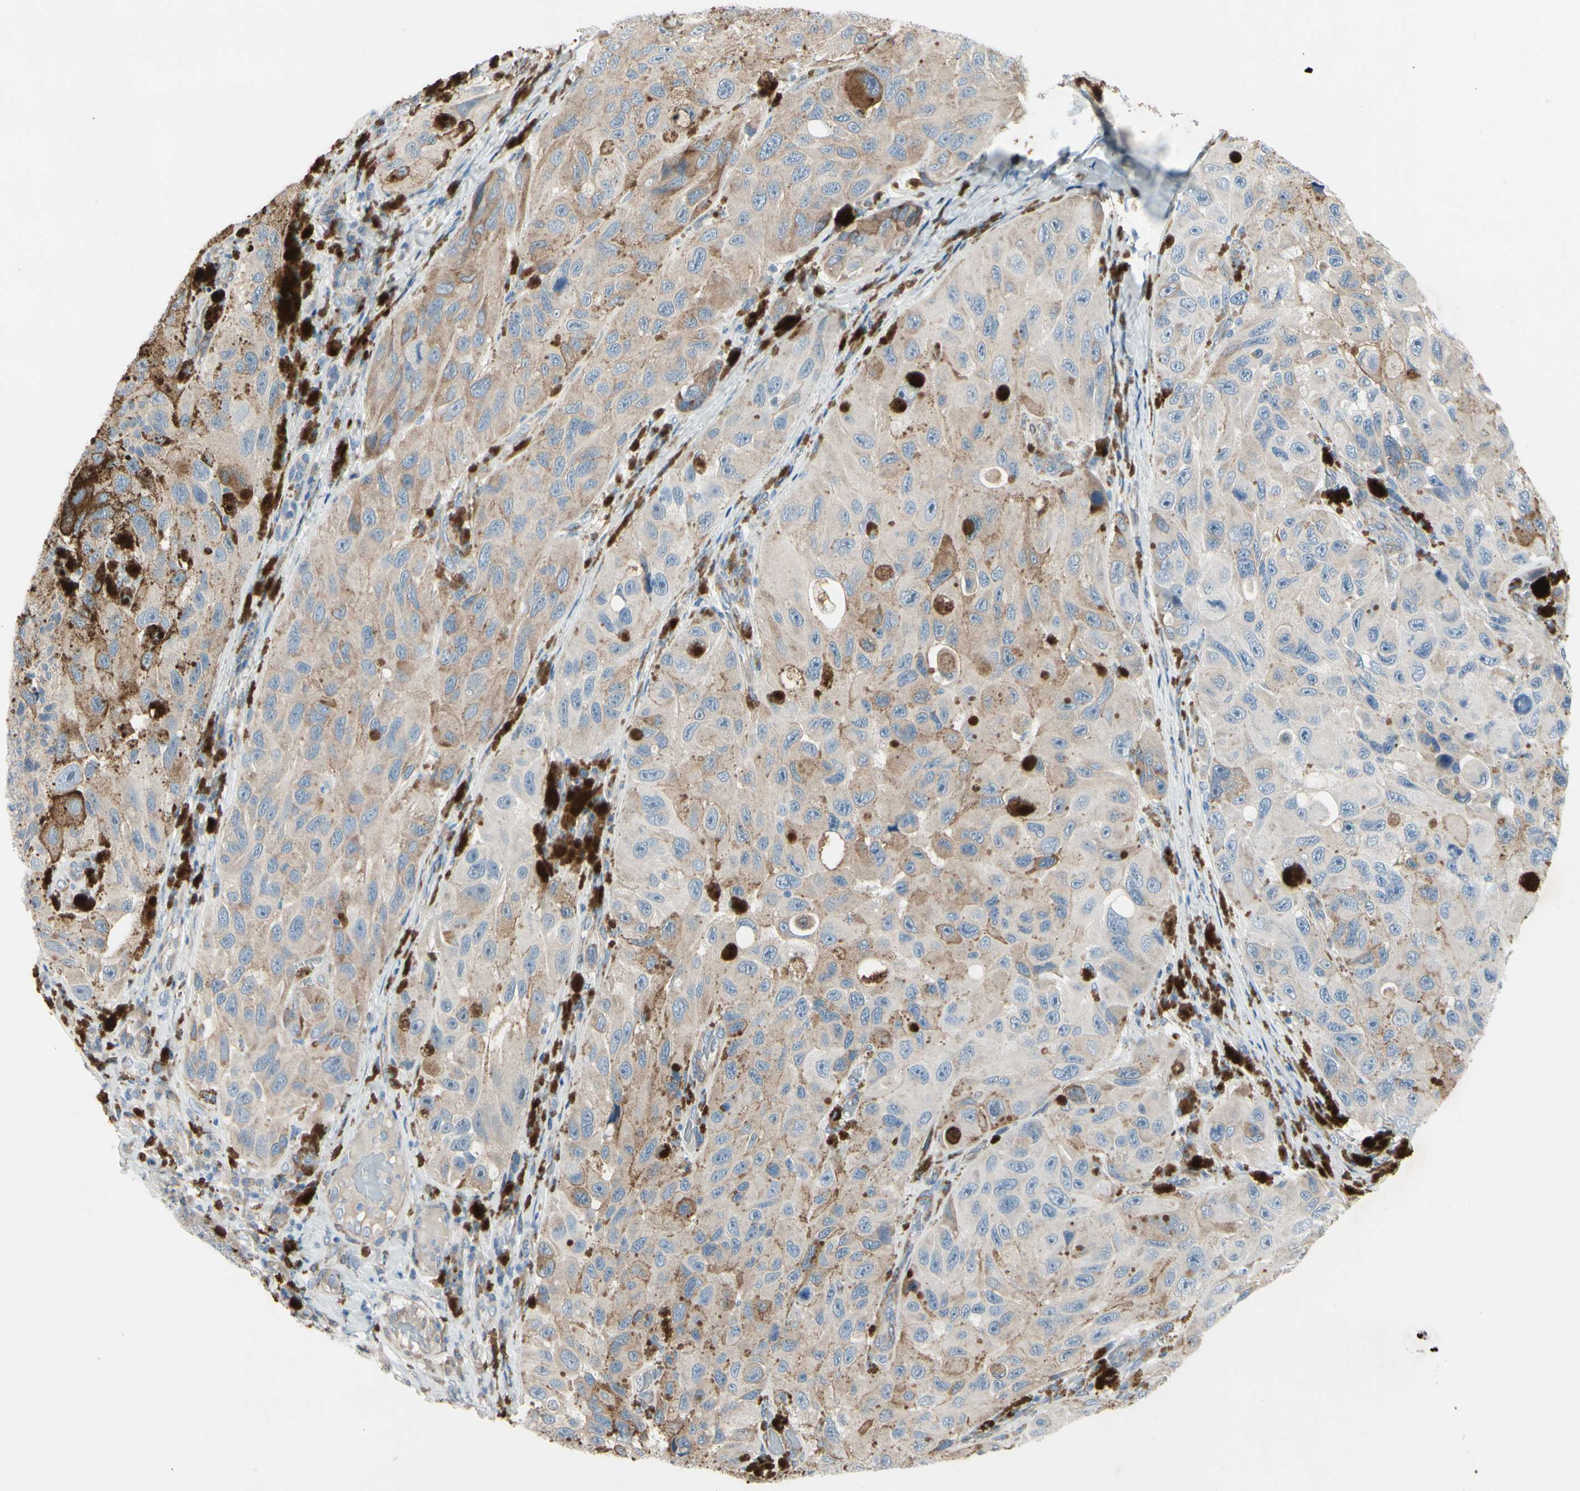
{"staining": {"intensity": "negative", "quantity": "none", "location": "none"}, "tissue": "melanoma", "cell_type": "Tumor cells", "image_type": "cancer", "snomed": [{"axis": "morphology", "description": "Malignant melanoma, NOS"}, {"axis": "topography", "description": "Skin"}], "caption": "Human melanoma stained for a protein using immunohistochemistry shows no staining in tumor cells.", "gene": "MAP2", "patient": {"sex": "female", "age": 73}}